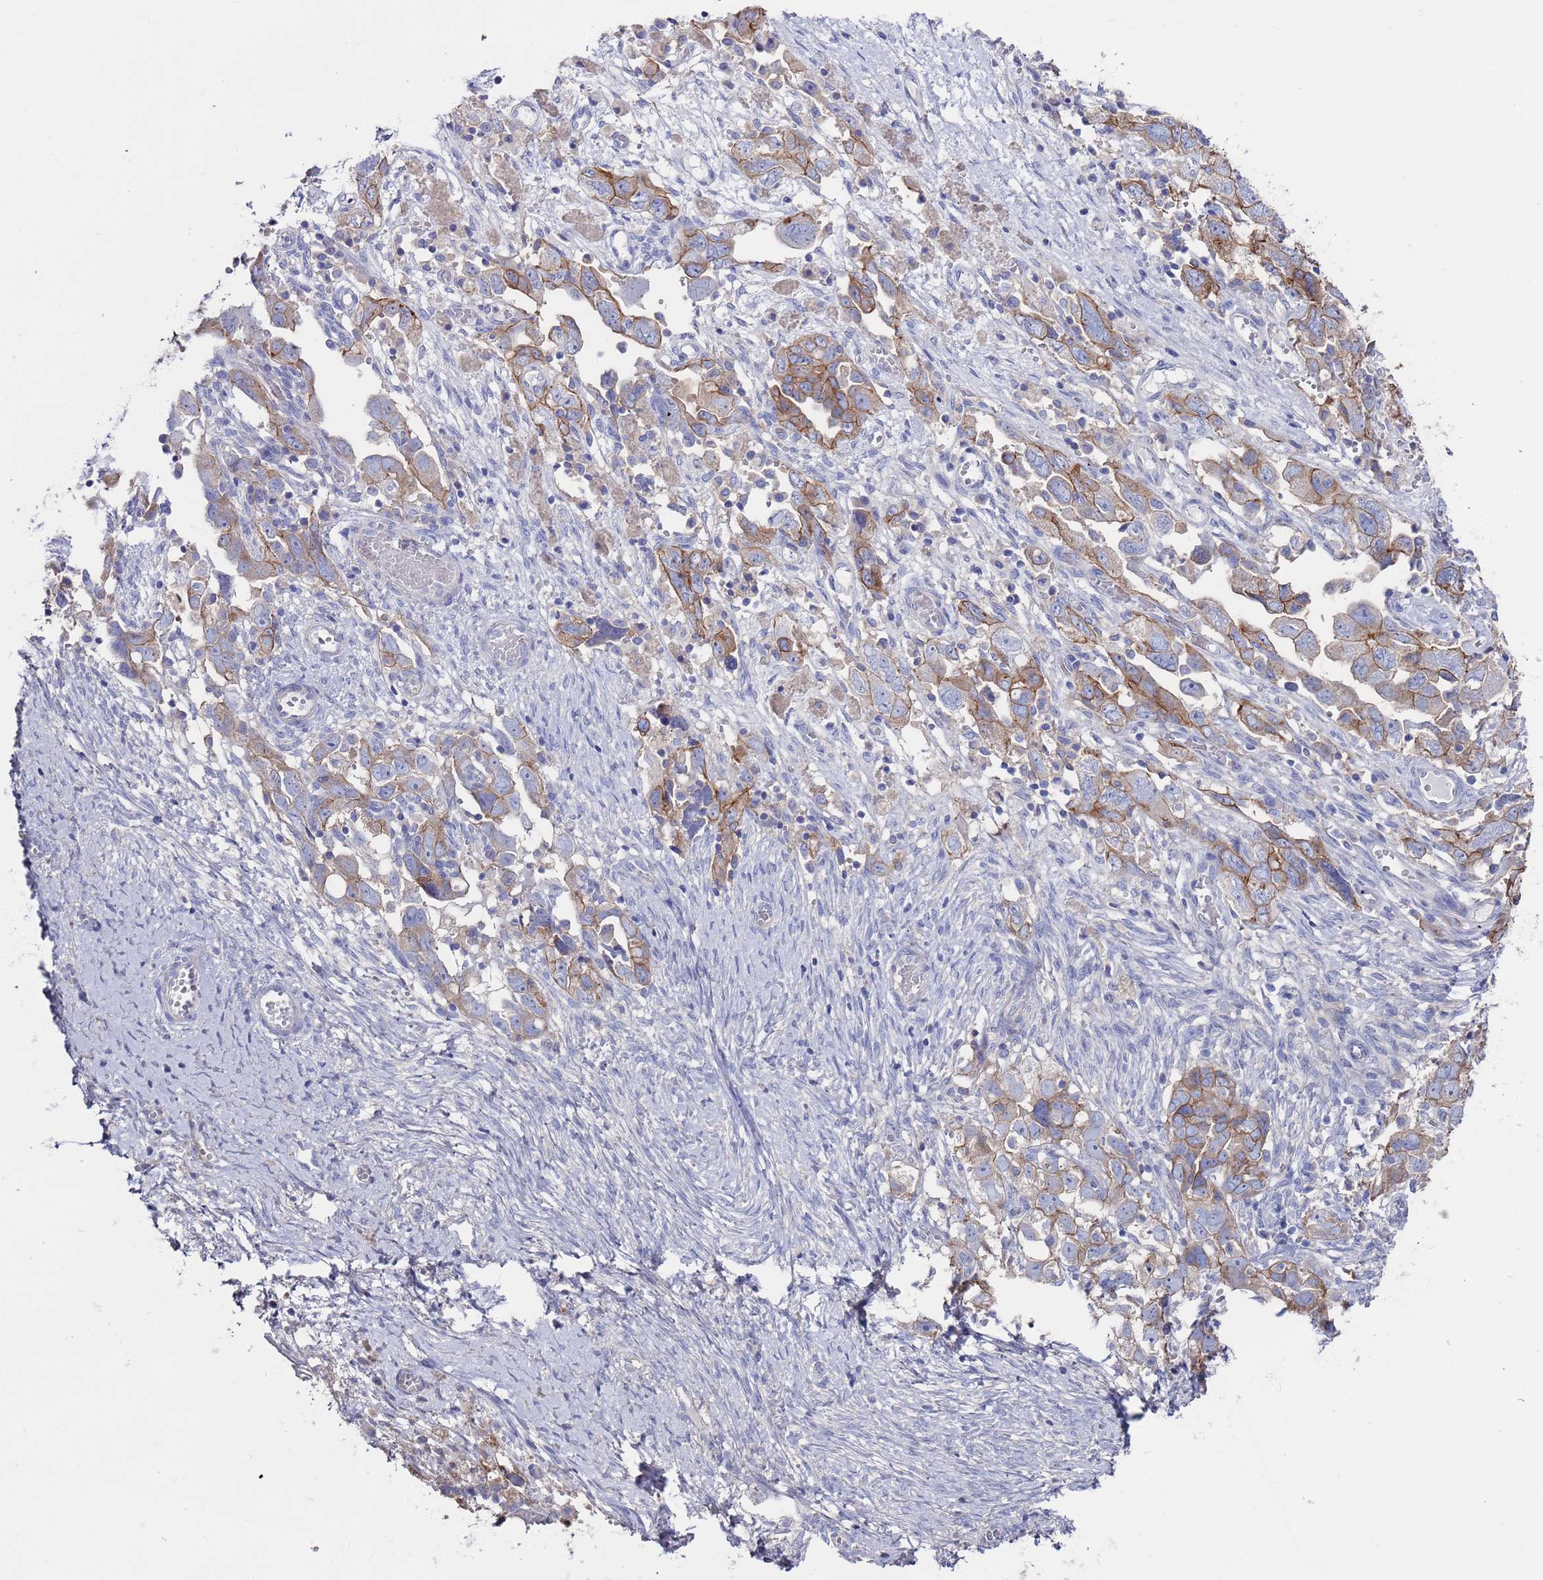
{"staining": {"intensity": "moderate", "quantity": "25%-75%", "location": "cytoplasmic/membranous"}, "tissue": "ovarian cancer", "cell_type": "Tumor cells", "image_type": "cancer", "snomed": [{"axis": "morphology", "description": "Carcinoma, NOS"}, {"axis": "morphology", "description": "Cystadenocarcinoma, serous, NOS"}, {"axis": "topography", "description": "Ovary"}], "caption": "DAB (3,3'-diaminobenzidine) immunohistochemical staining of human ovarian cancer displays moderate cytoplasmic/membranous protein positivity in about 25%-75% of tumor cells. The staining was performed using DAB, with brown indicating positive protein expression. Nuclei are stained blue with hematoxylin.", "gene": "KRTCAP3", "patient": {"sex": "female", "age": 69}}